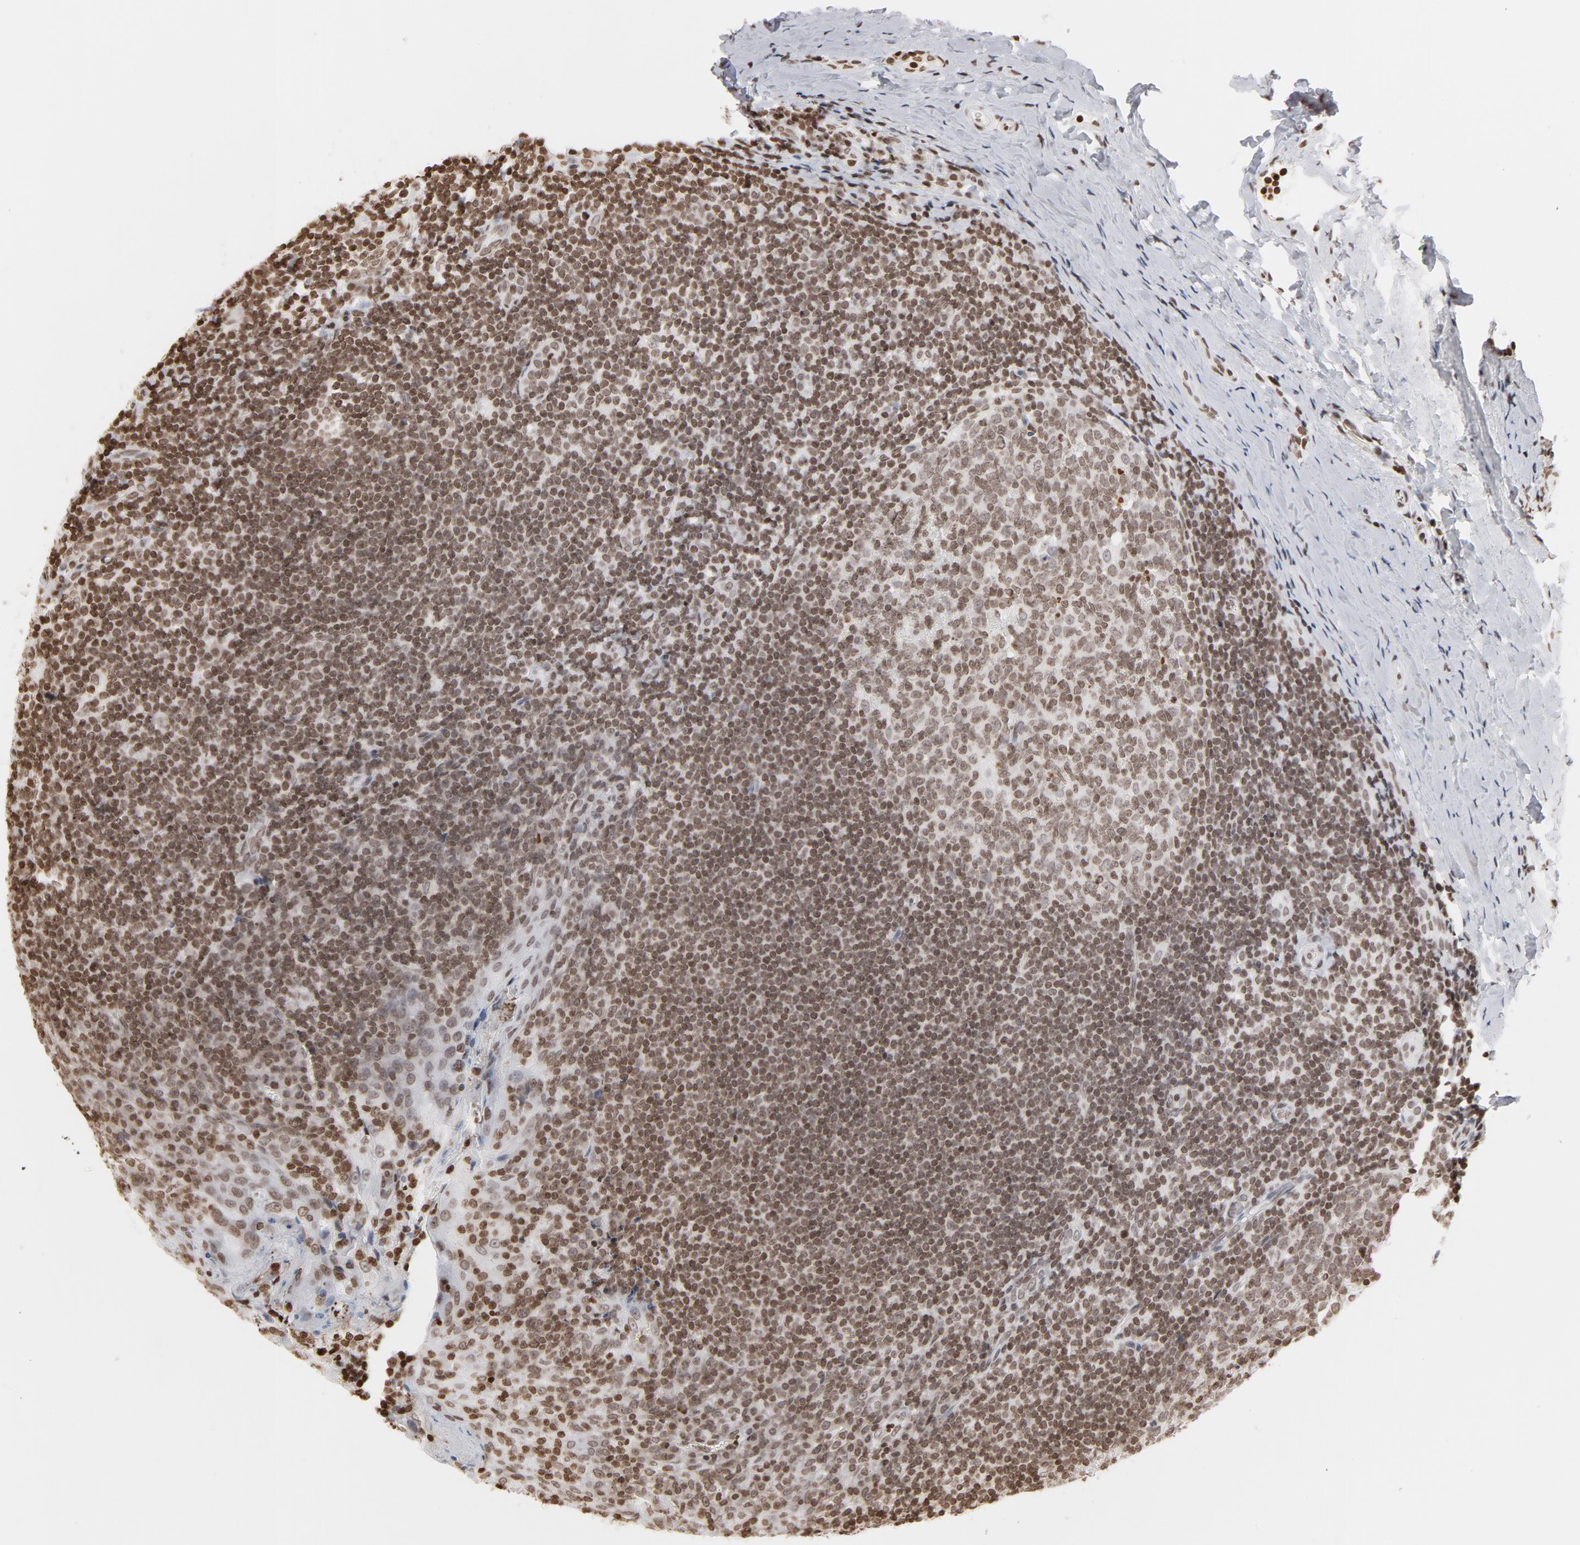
{"staining": {"intensity": "weak", "quantity": ">75%", "location": "nuclear"}, "tissue": "tonsil", "cell_type": "Germinal center cells", "image_type": "normal", "snomed": [{"axis": "morphology", "description": "Normal tissue, NOS"}, {"axis": "topography", "description": "Tonsil"}], "caption": "Tonsil stained for a protein exhibits weak nuclear positivity in germinal center cells. (DAB (3,3'-diaminobenzidine) IHC with brightfield microscopy, high magnification).", "gene": "H2AC12", "patient": {"sex": "male", "age": 31}}